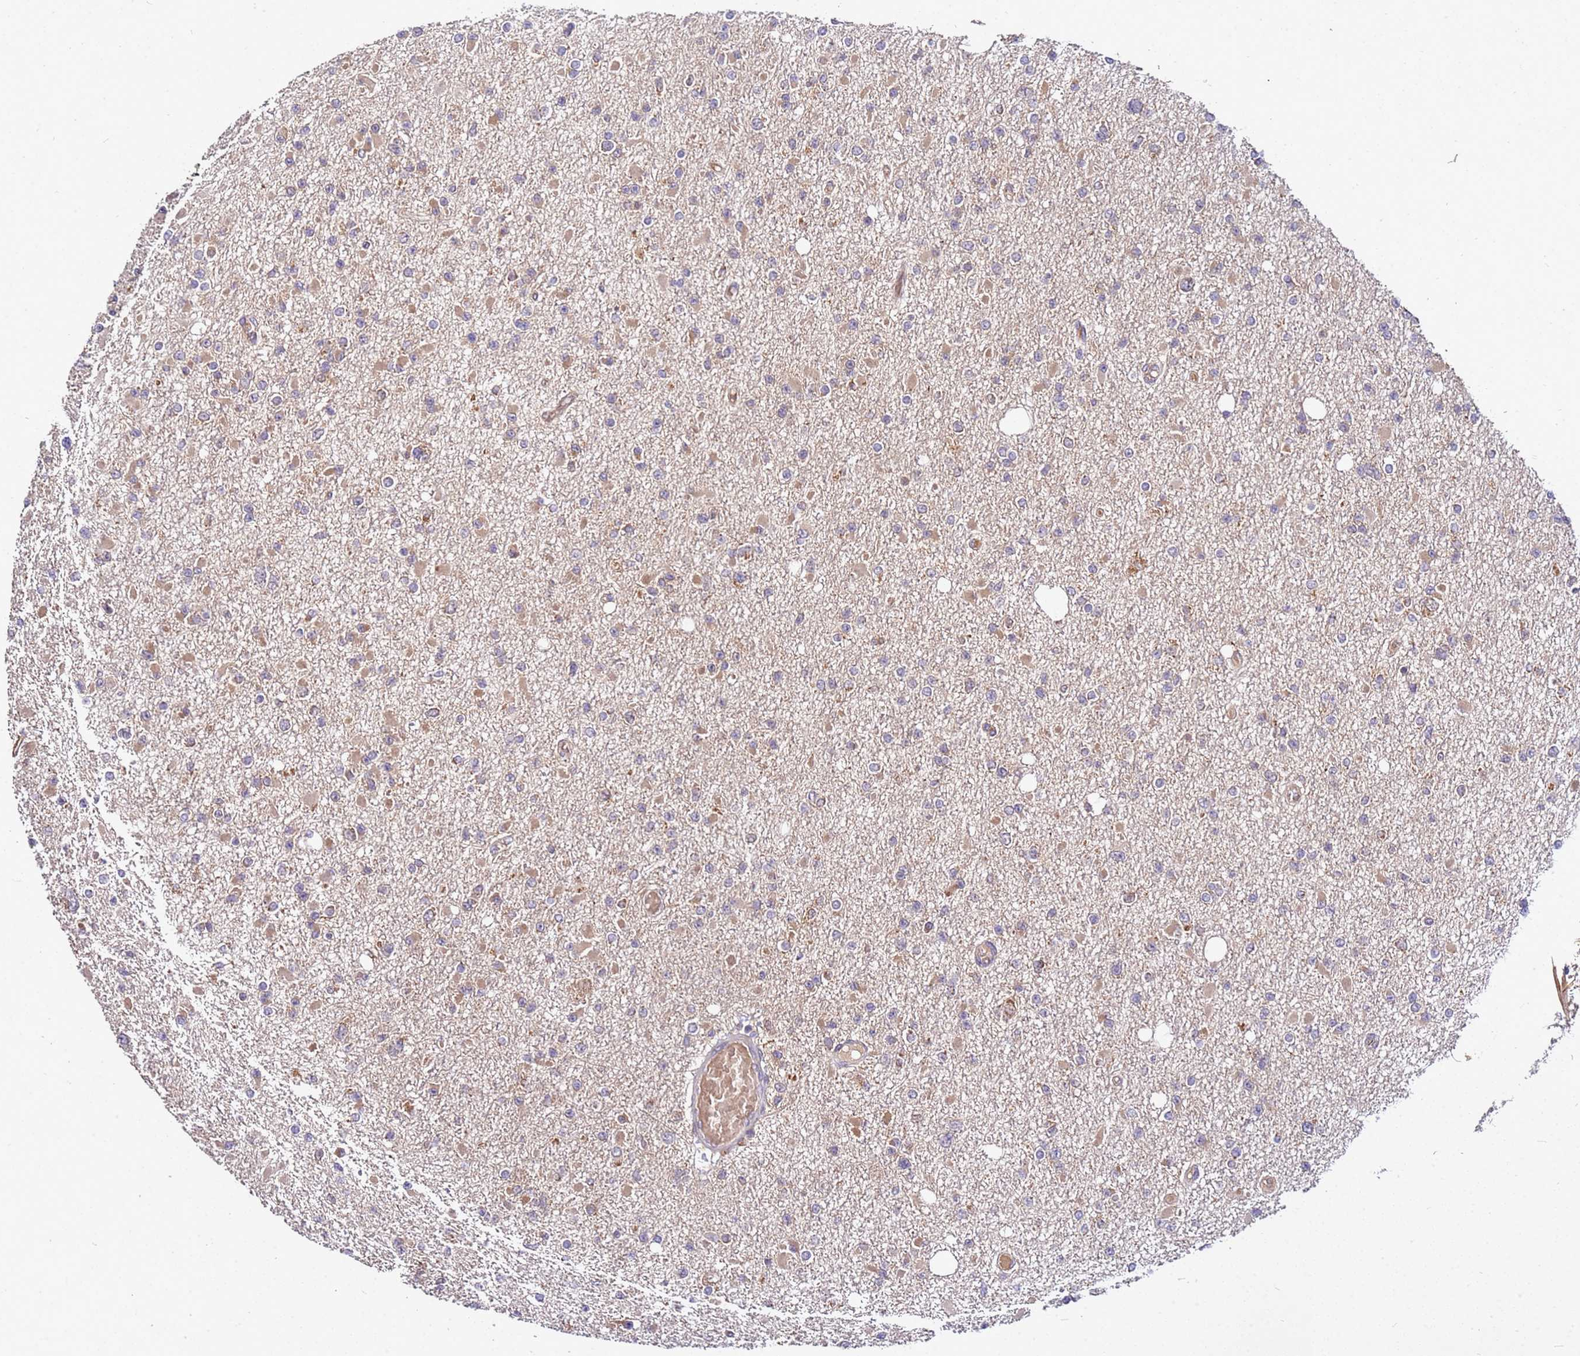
{"staining": {"intensity": "weak", "quantity": "25%-75%", "location": "cytoplasmic/membranous"}, "tissue": "glioma", "cell_type": "Tumor cells", "image_type": "cancer", "snomed": [{"axis": "morphology", "description": "Glioma, malignant, Low grade"}, {"axis": "topography", "description": "Brain"}], "caption": "This photomicrograph reveals malignant glioma (low-grade) stained with IHC to label a protein in brown. The cytoplasmic/membranous of tumor cells show weak positivity for the protein. Nuclei are counter-stained blue.", "gene": "GSPT2", "patient": {"sex": "female", "age": 22}}